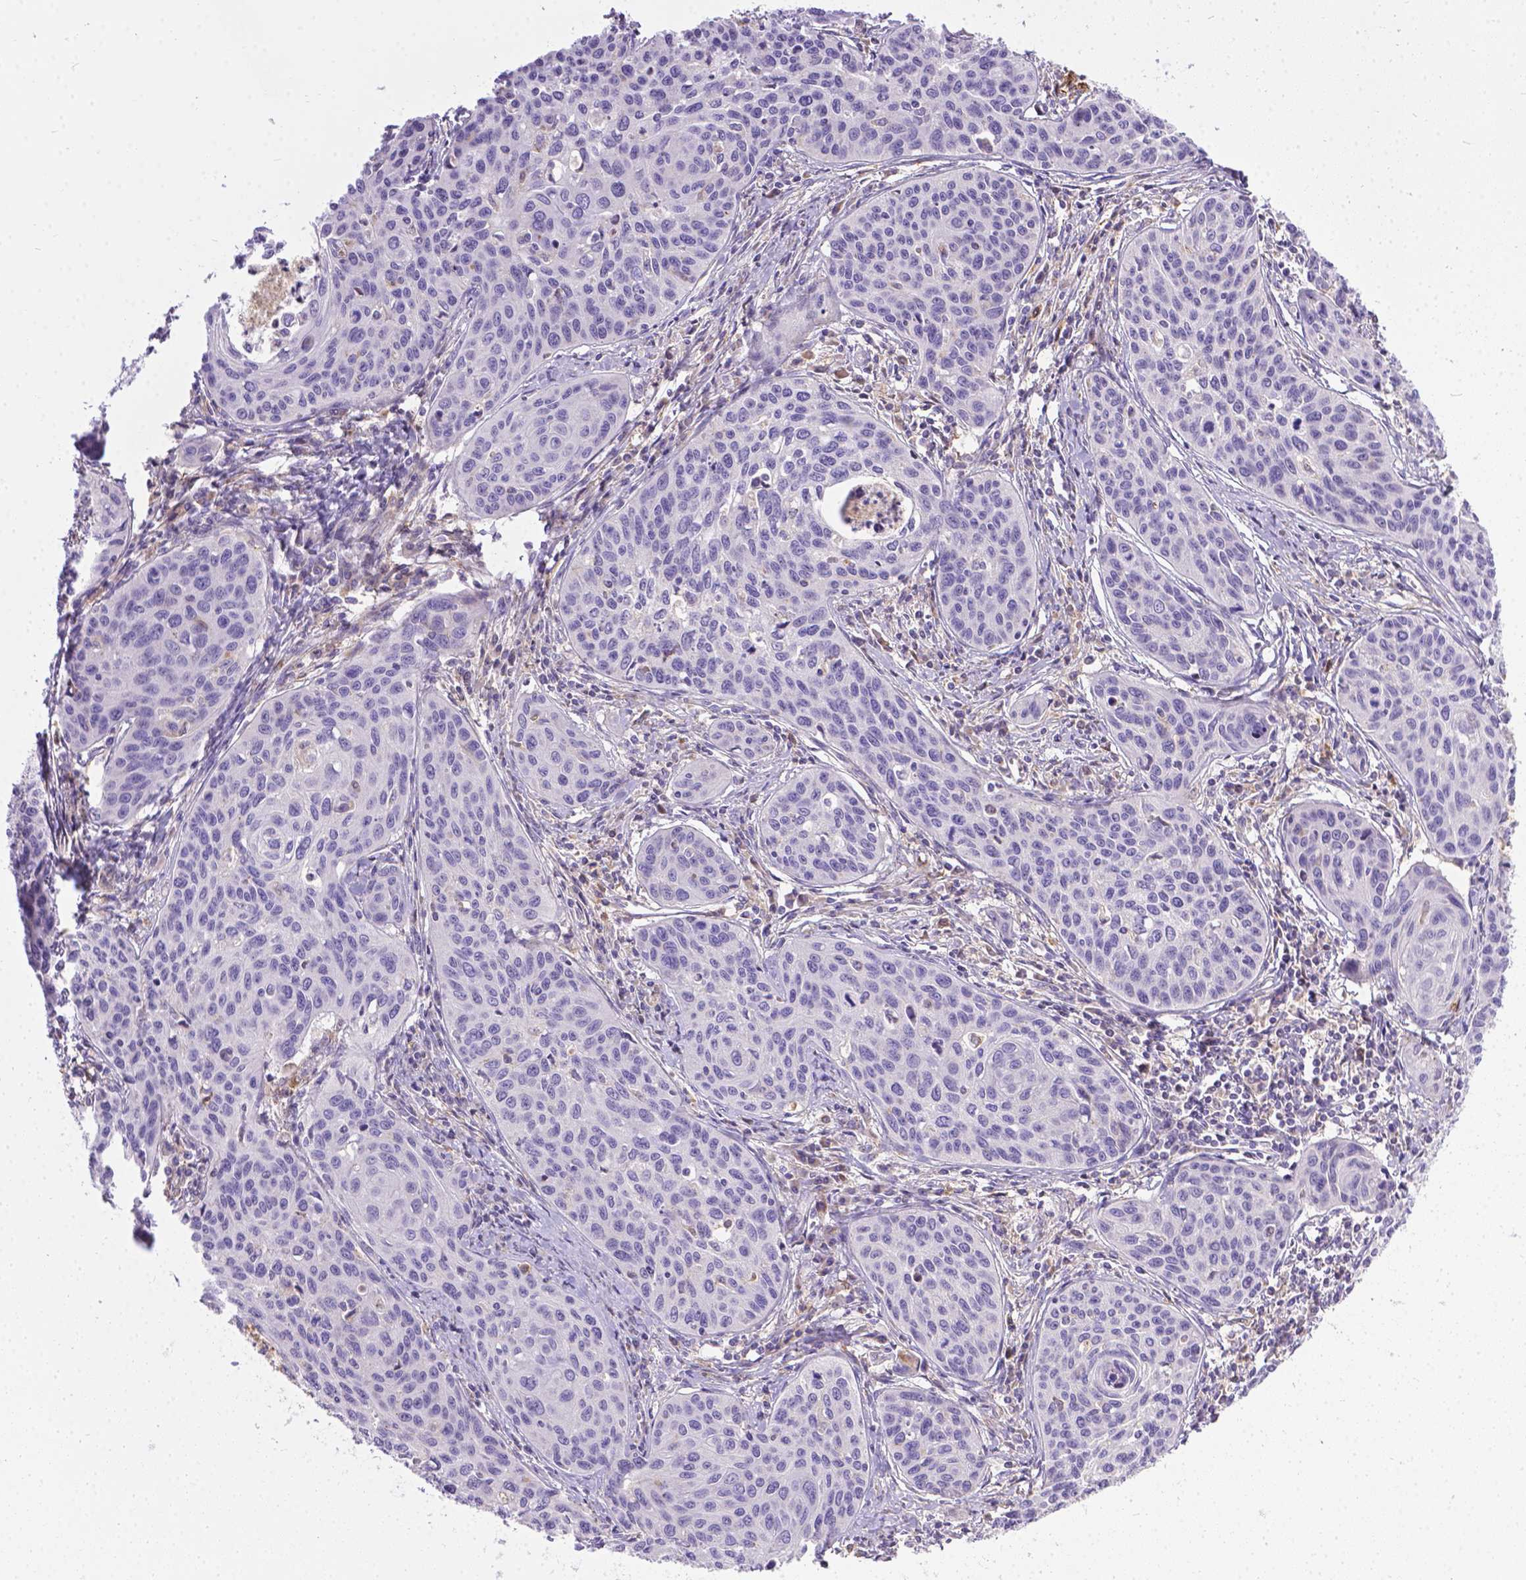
{"staining": {"intensity": "negative", "quantity": "none", "location": "none"}, "tissue": "cervical cancer", "cell_type": "Tumor cells", "image_type": "cancer", "snomed": [{"axis": "morphology", "description": "Squamous cell carcinoma, NOS"}, {"axis": "topography", "description": "Cervix"}], "caption": "A micrograph of cervical cancer (squamous cell carcinoma) stained for a protein exhibits no brown staining in tumor cells. The staining was performed using DAB (3,3'-diaminobenzidine) to visualize the protein expression in brown, while the nuclei were stained in blue with hematoxylin (Magnification: 20x).", "gene": "TM4SF18", "patient": {"sex": "female", "age": 31}}